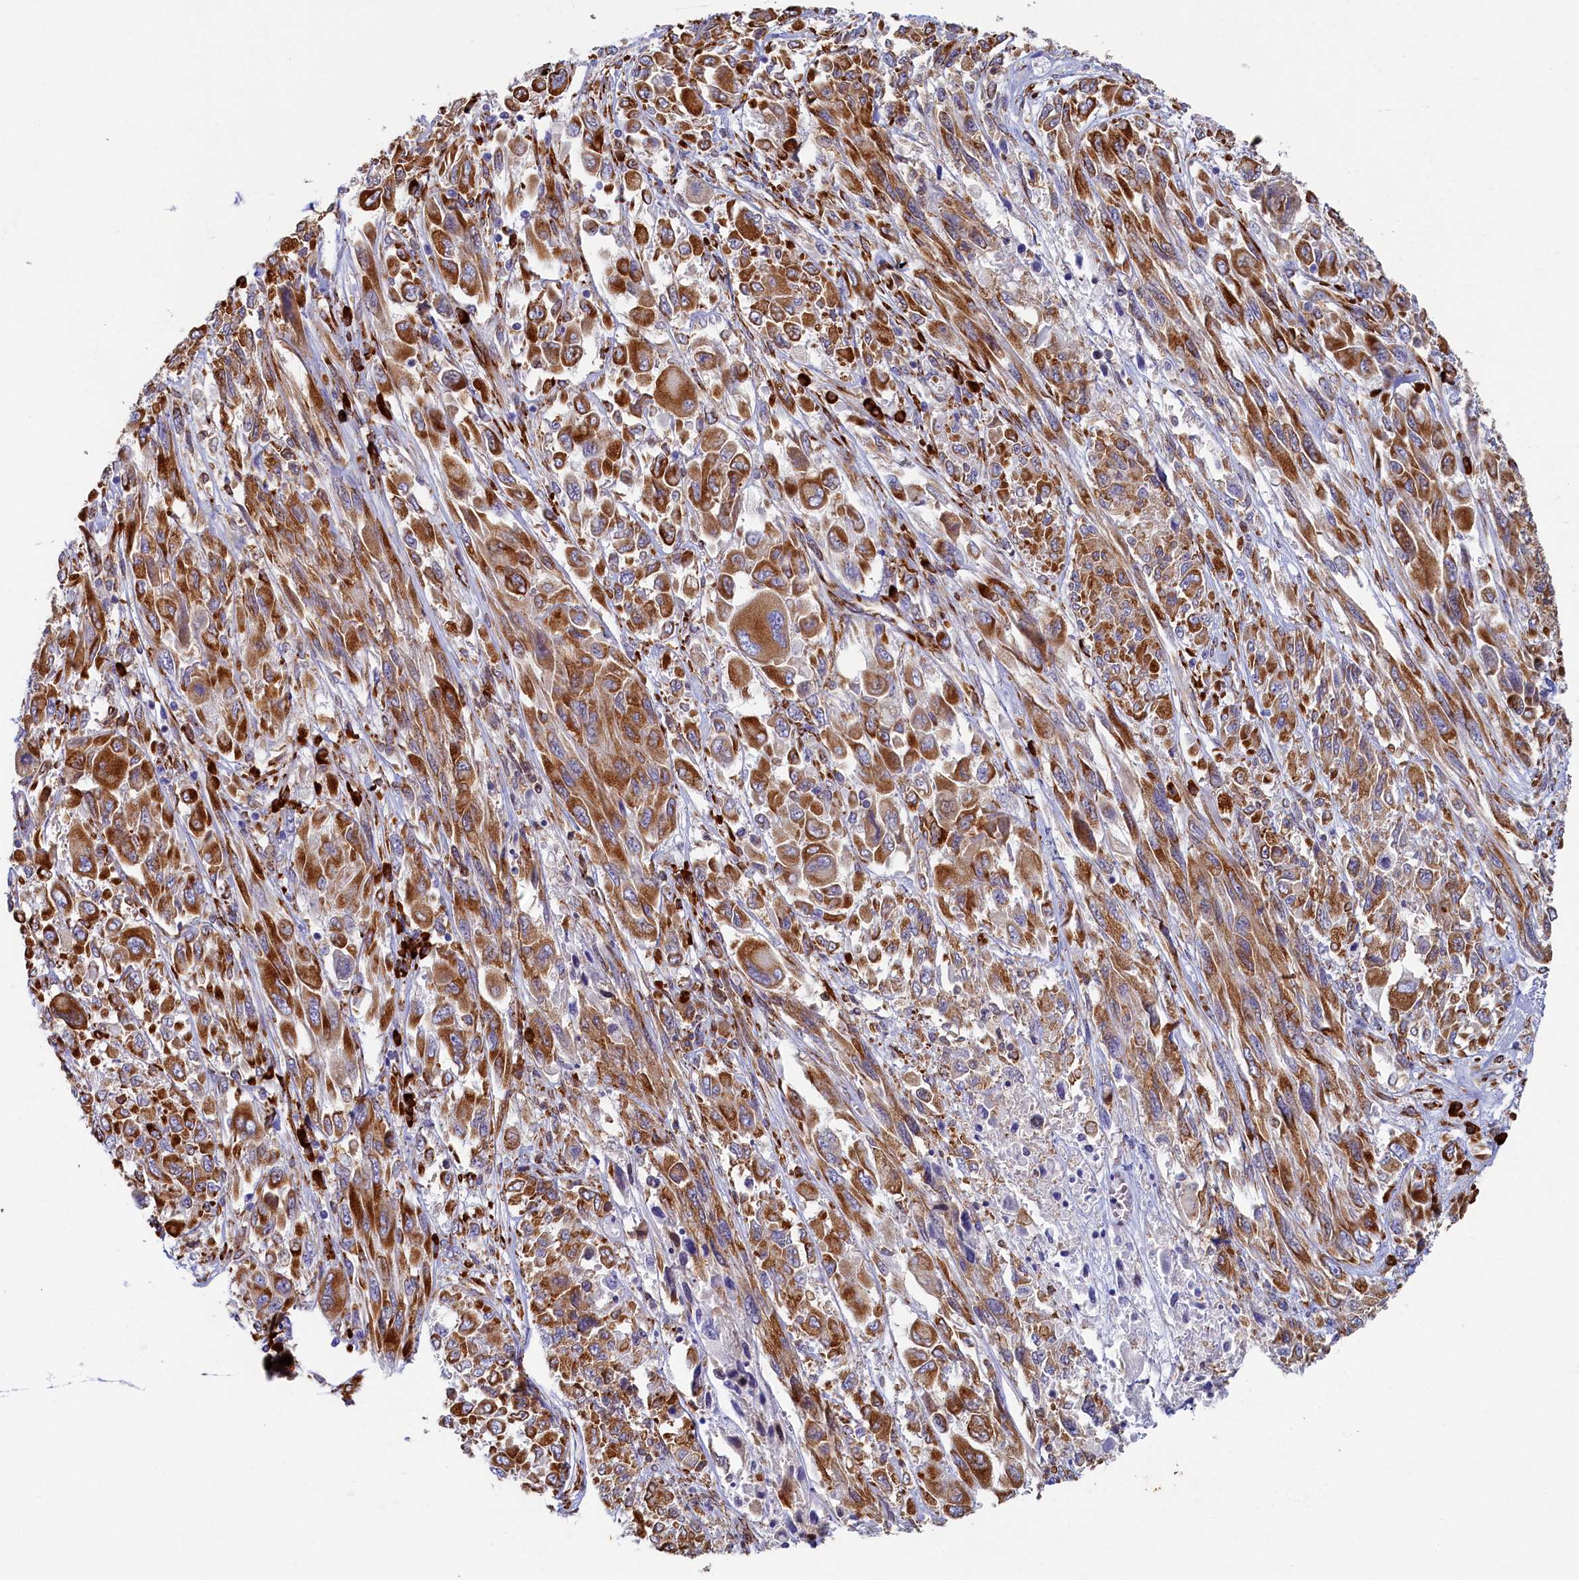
{"staining": {"intensity": "moderate", "quantity": ">75%", "location": "cytoplasmic/membranous"}, "tissue": "melanoma", "cell_type": "Tumor cells", "image_type": "cancer", "snomed": [{"axis": "morphology", "description": "Malignant melanoma, NOS"}, {"axis": "topography", "description": "Skin"}], "caption": "IHC of melanoma demonstrates medium levels of moderate cytoplasmic/membranous expression in approximately >75% of tumor cells. Using DAB (brown) and hematoxylin (blue) stains, captured at high magnification using brightfield microscopy.", "gene": "TMEM18", "patient": {"sex": "female", "age": 91}}